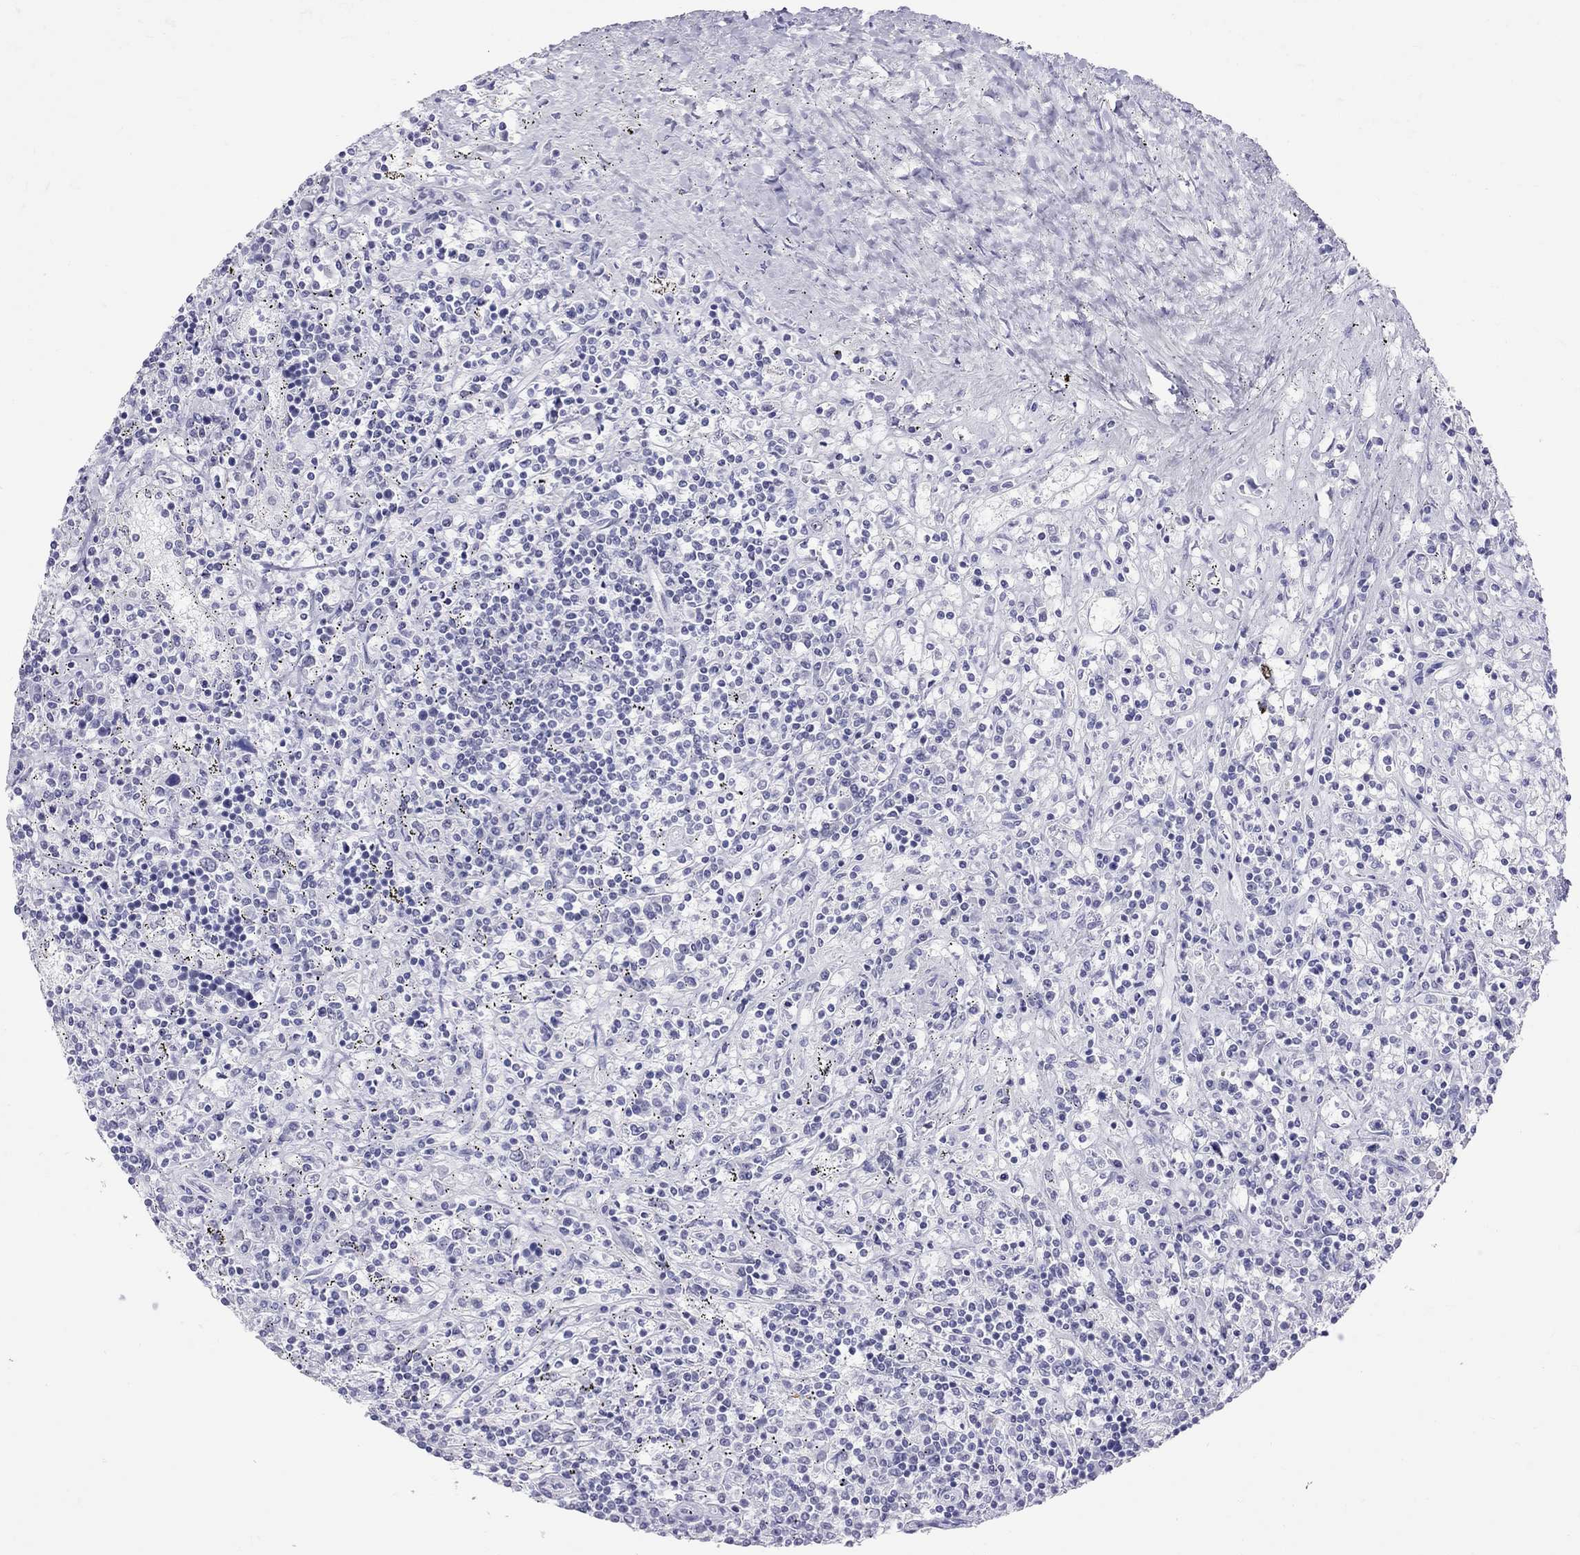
{"staining": {"intensity": "negative", "quantity": "none", "location": "none"}, "tissue": "lymphoma", "cell_type": "Tumor cells", "image_type": "cancer", "snomed": [{"axis": "morphology", "description": "Malignant lymphoma, non-Hodgkin's type, Low grade"}, {"axis": "topography", "description": "Spleen"}], "caption": "Protein analysis of lymphoma exhibits no significant positivity in tumor cells.", "gene": "JHY", "patient": {"sex": "male", "age": 62}}